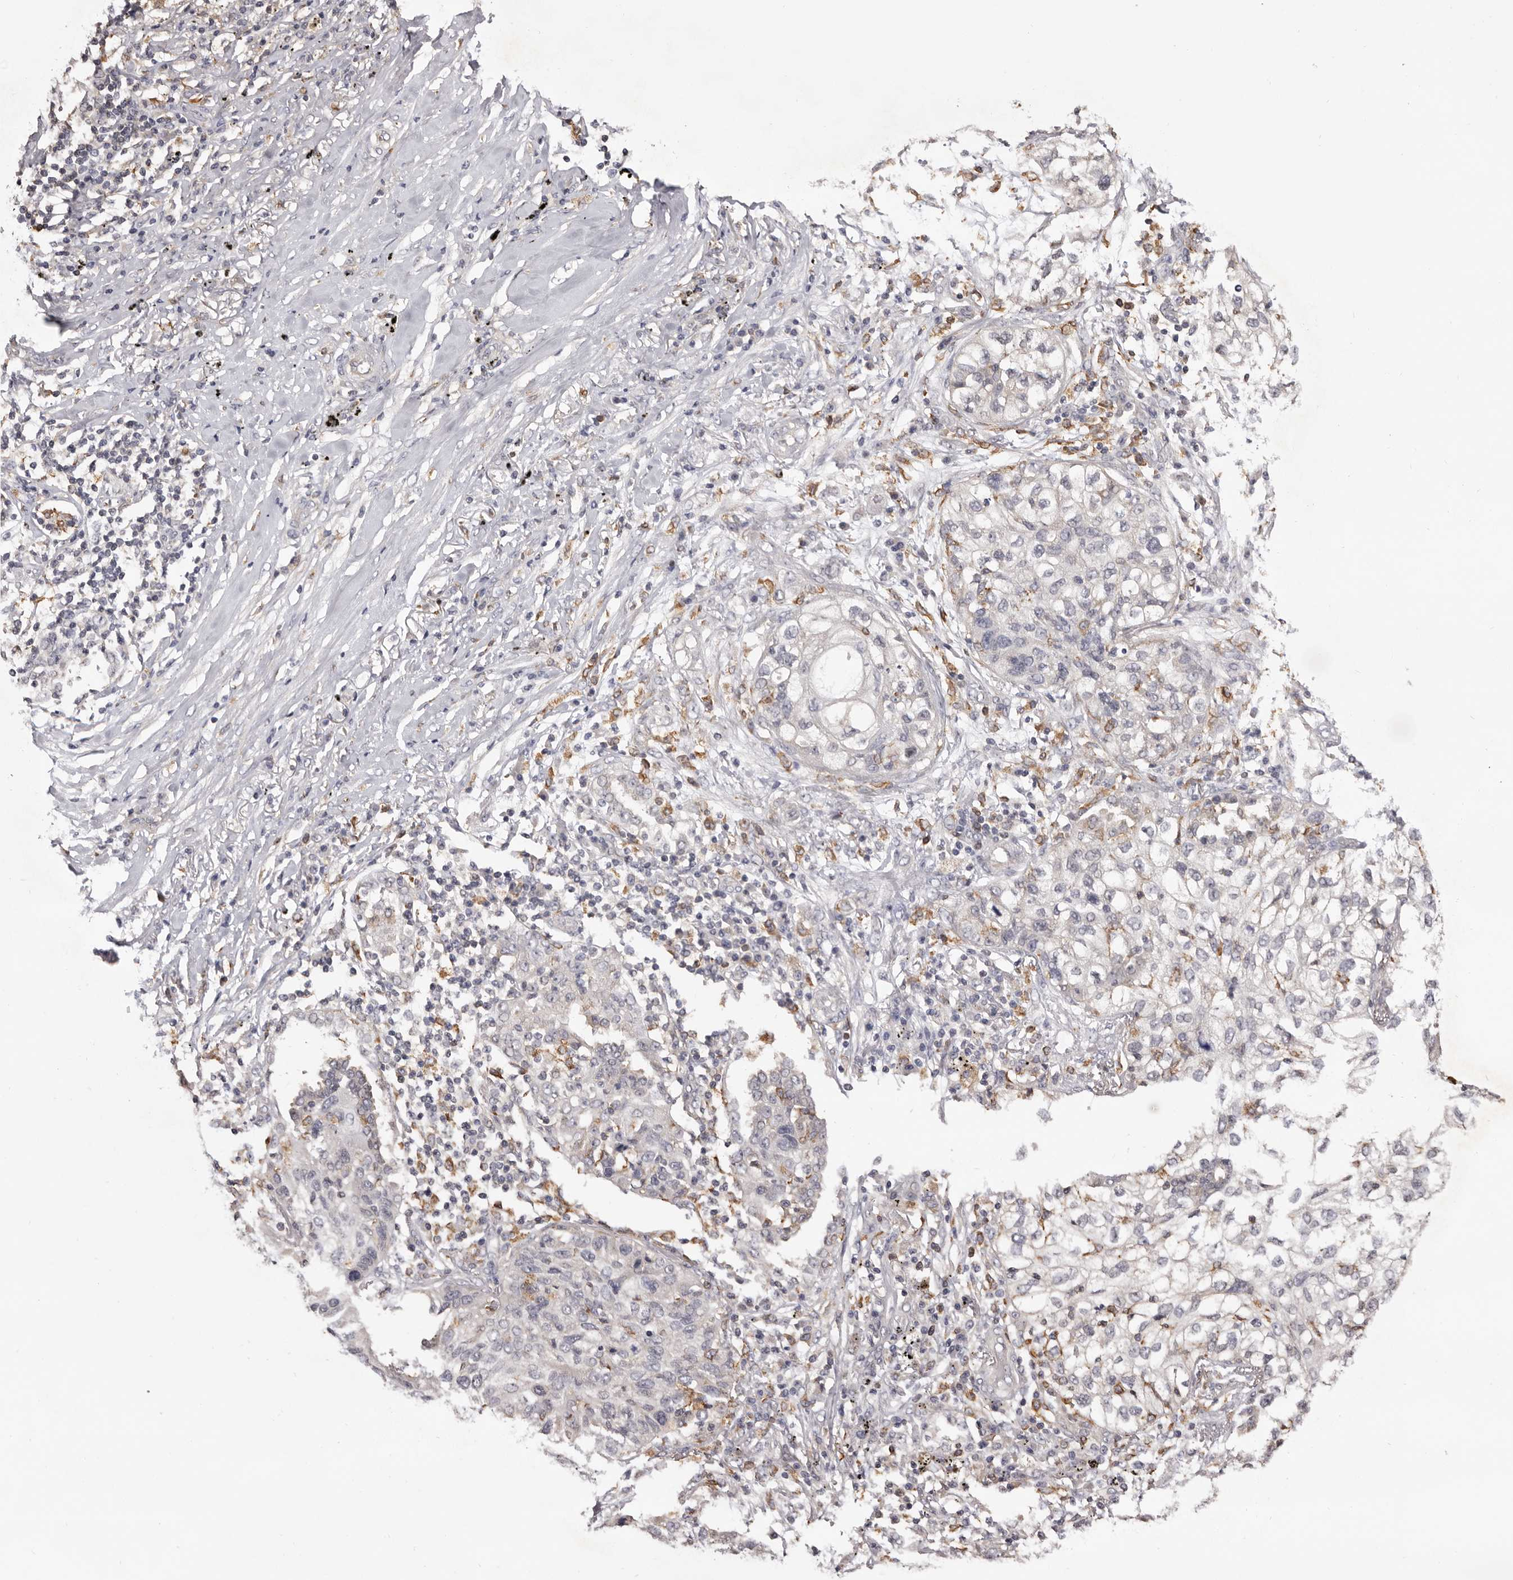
{"staining": {"intensity": "negative", "quantity": "none", "location": "none"}, "tissue": "lung cancer", "cell_type": "Tumor cells", "image_type": "cancer", "snomed": [{"axis": "morphology", "description": "Squamous cell carcinoma, NOS"}, {"axis": "topography", "description": "Lung"}], "caption": "The photomicrograph demonstrates no significant staining in tumor cells of lung cancer.", "gene": "TNNI1", "patient": {"sex": "female", "age": 63}}